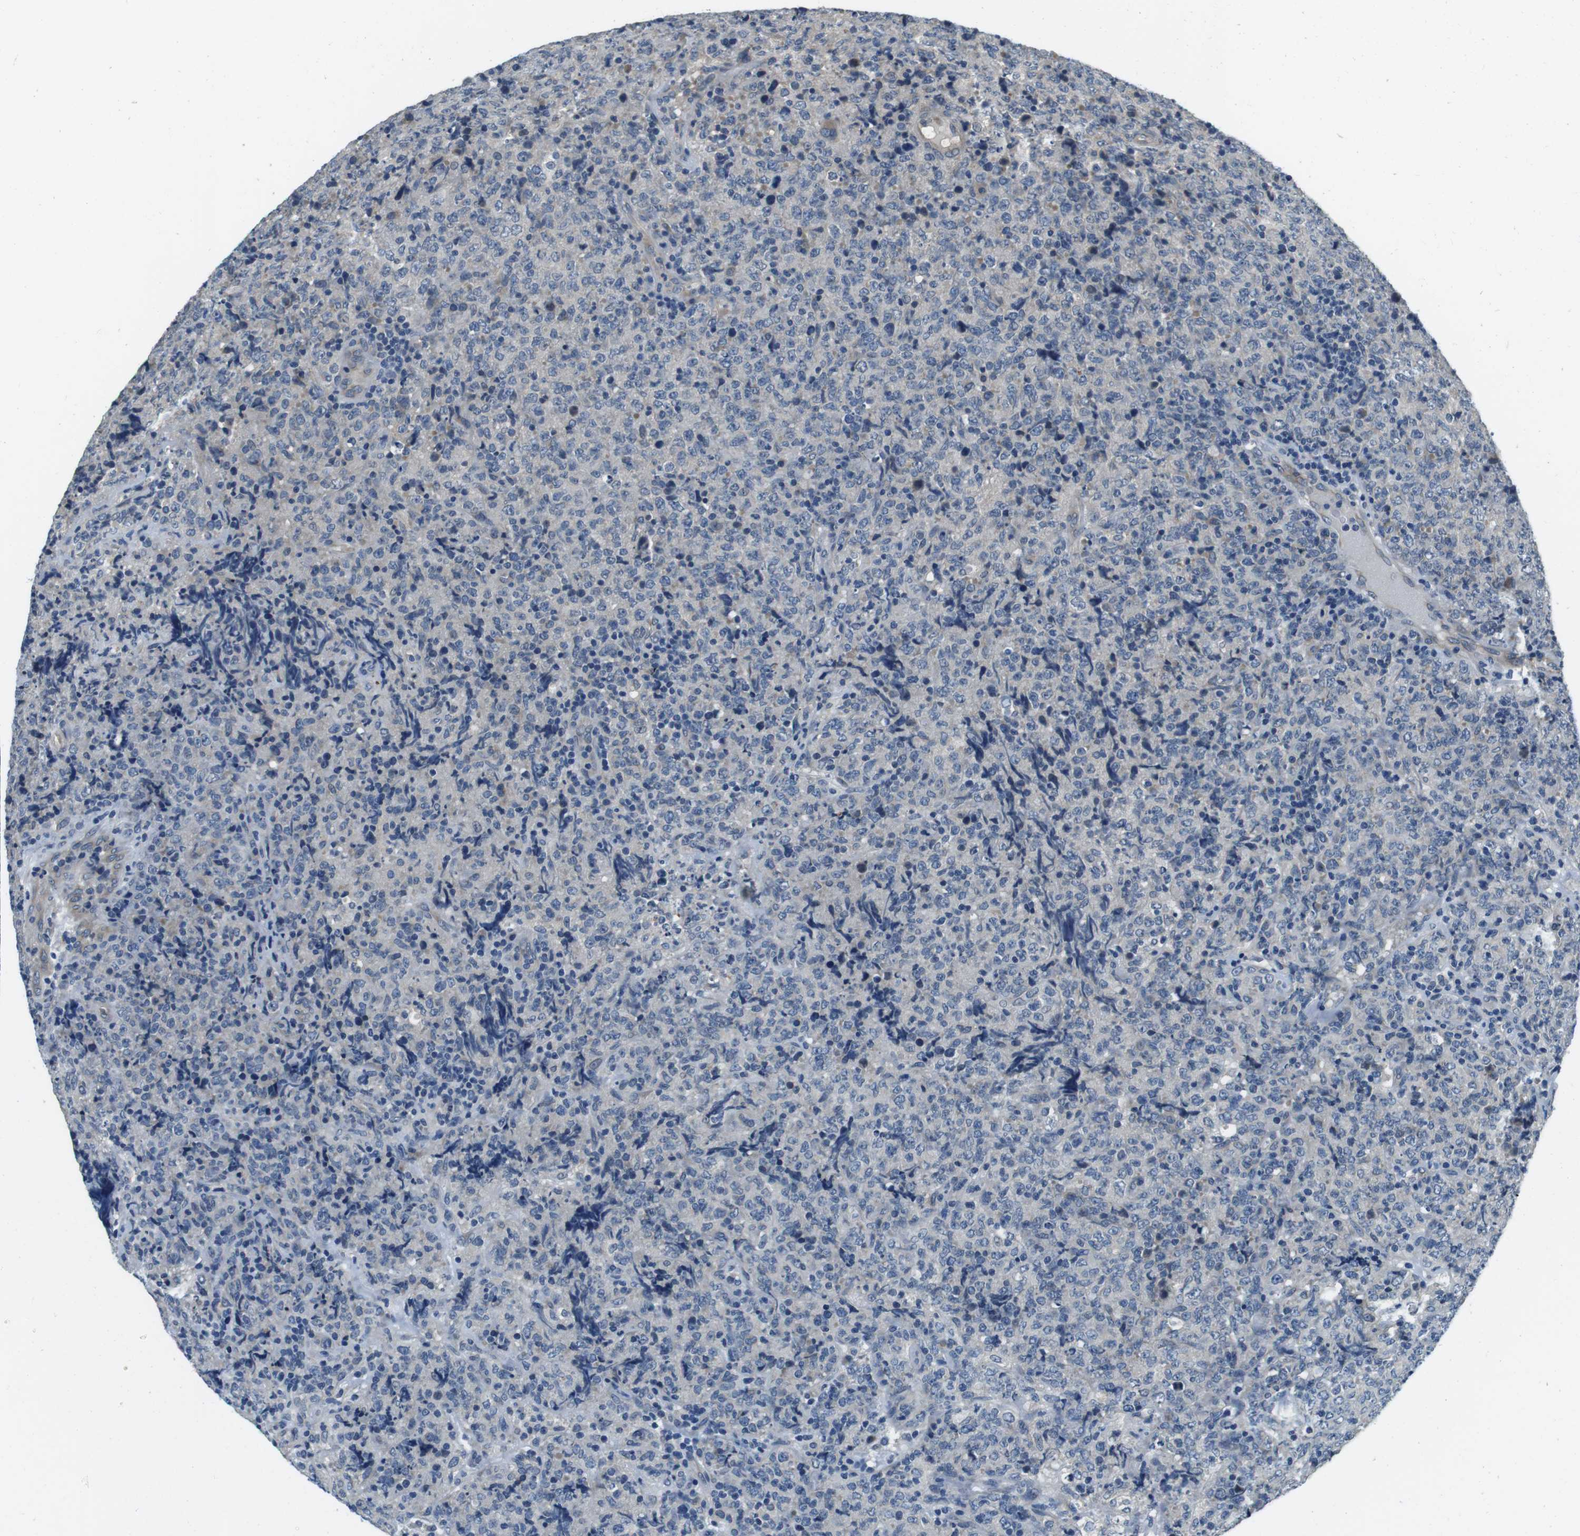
{"staining": {"intensity": "negative", "quantity": "none", "location": "none"}, "tissue": "lymphoma", "cell_type": "Tumor cells", "image_type": "cancer", "snomed": [{"axis": "morphology", "description": "Malignant lymphoma, non-Hodgkin's type, High grade"}, {"axis": "topography", "description": "Tonsil"}], "caption": "Histopathology image shows no protein expression in tumor cells of lymphoma tissue.", "gene": "DTNA", "patient": {"sex": "female", "age": 36}}